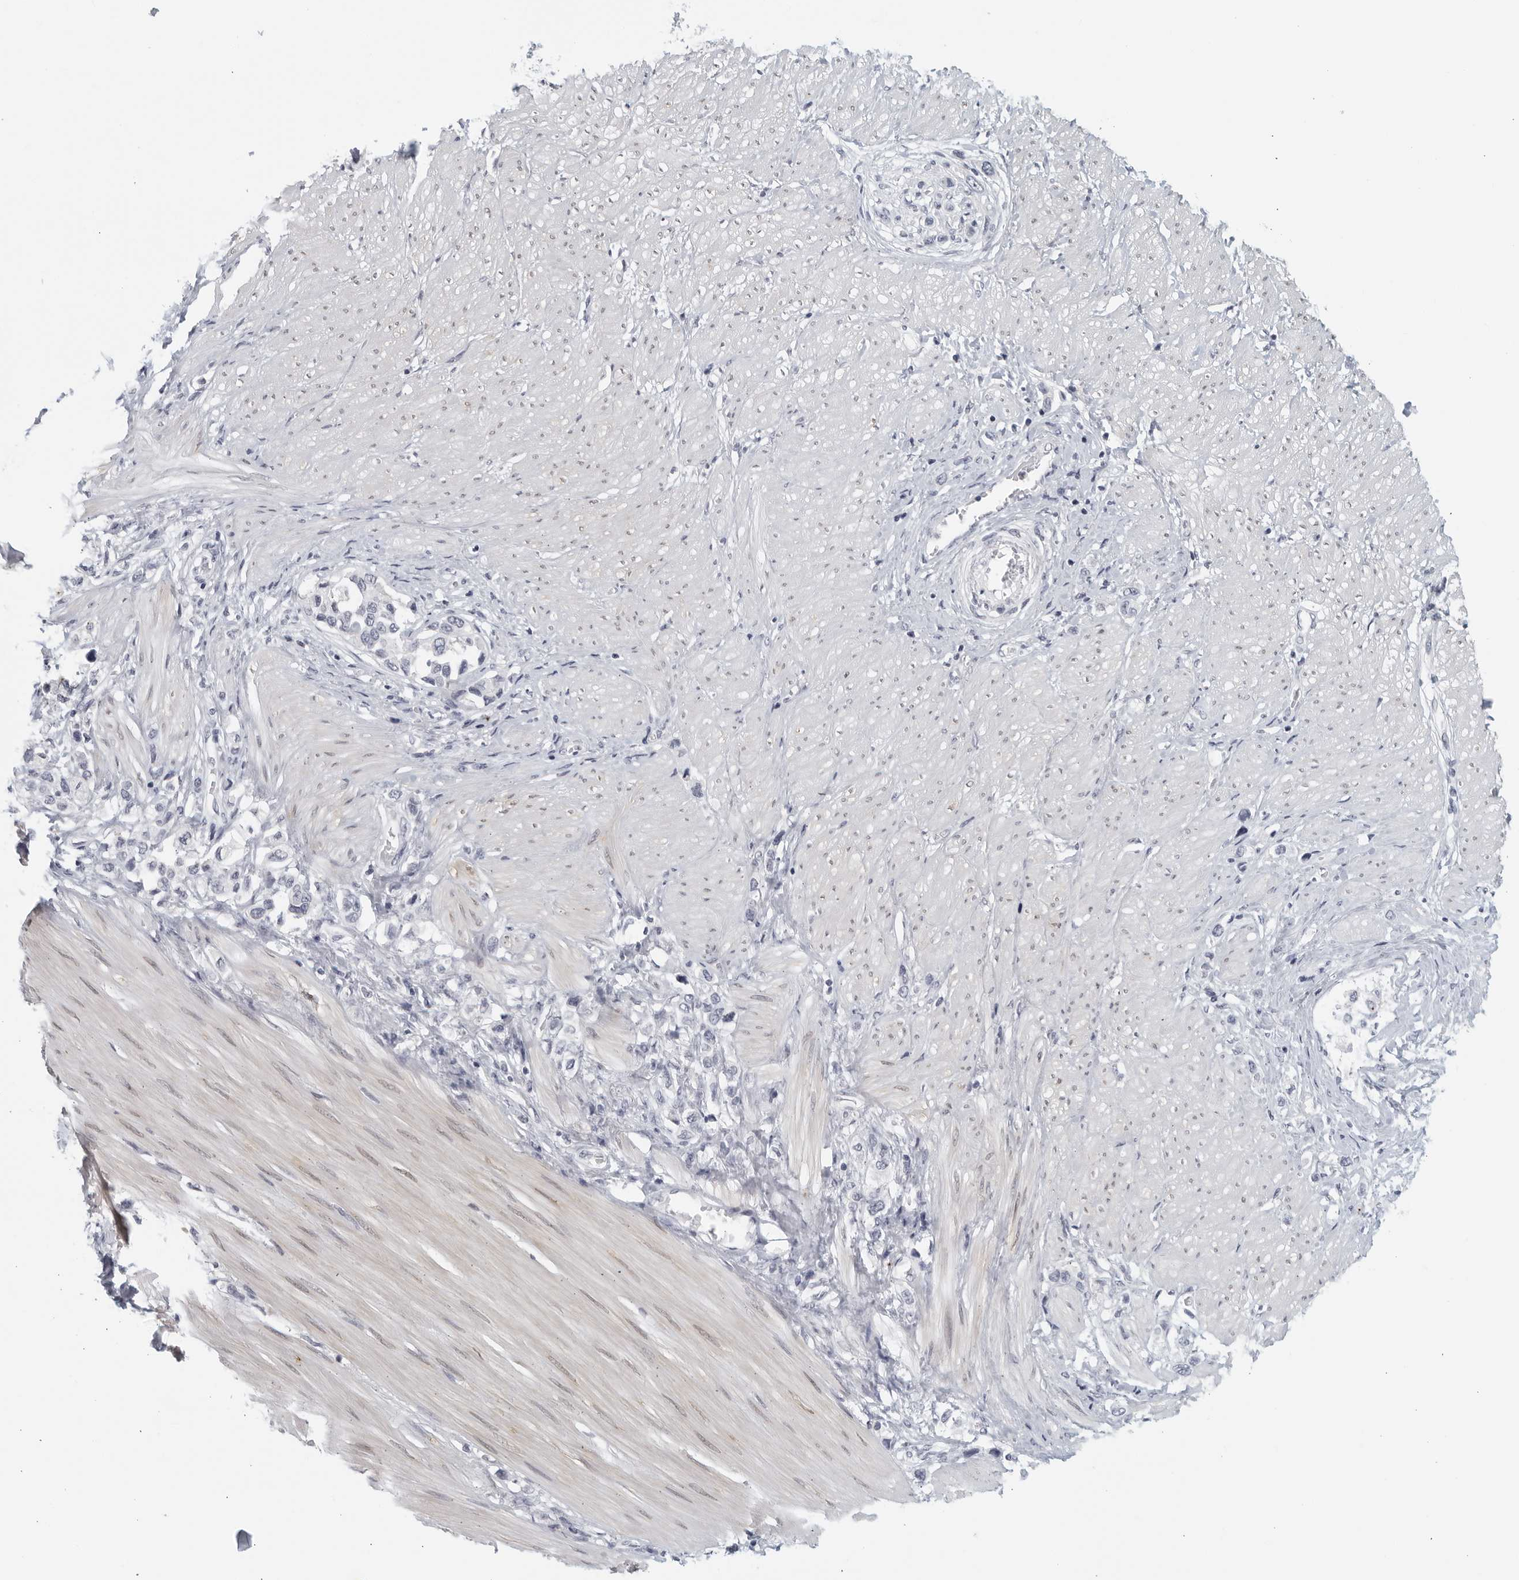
{"staining": {"intensity": "negative", "quantity": "none", "location": "none"}, "tissue": "stomach cancer", "cell_type": "Tumor cells", "image_type": "cancer", "snomed": [{"axis": "morphology", "description": "Adenocarcinoma, NOS"}, {"axis": "topography", "description": "Stomach"}], "caption": "A histopathology image of human stomach cancer is negative for staining in tumor cells.", "gene": "MATN1", "patient": {"sex": "female", "age": 65}}